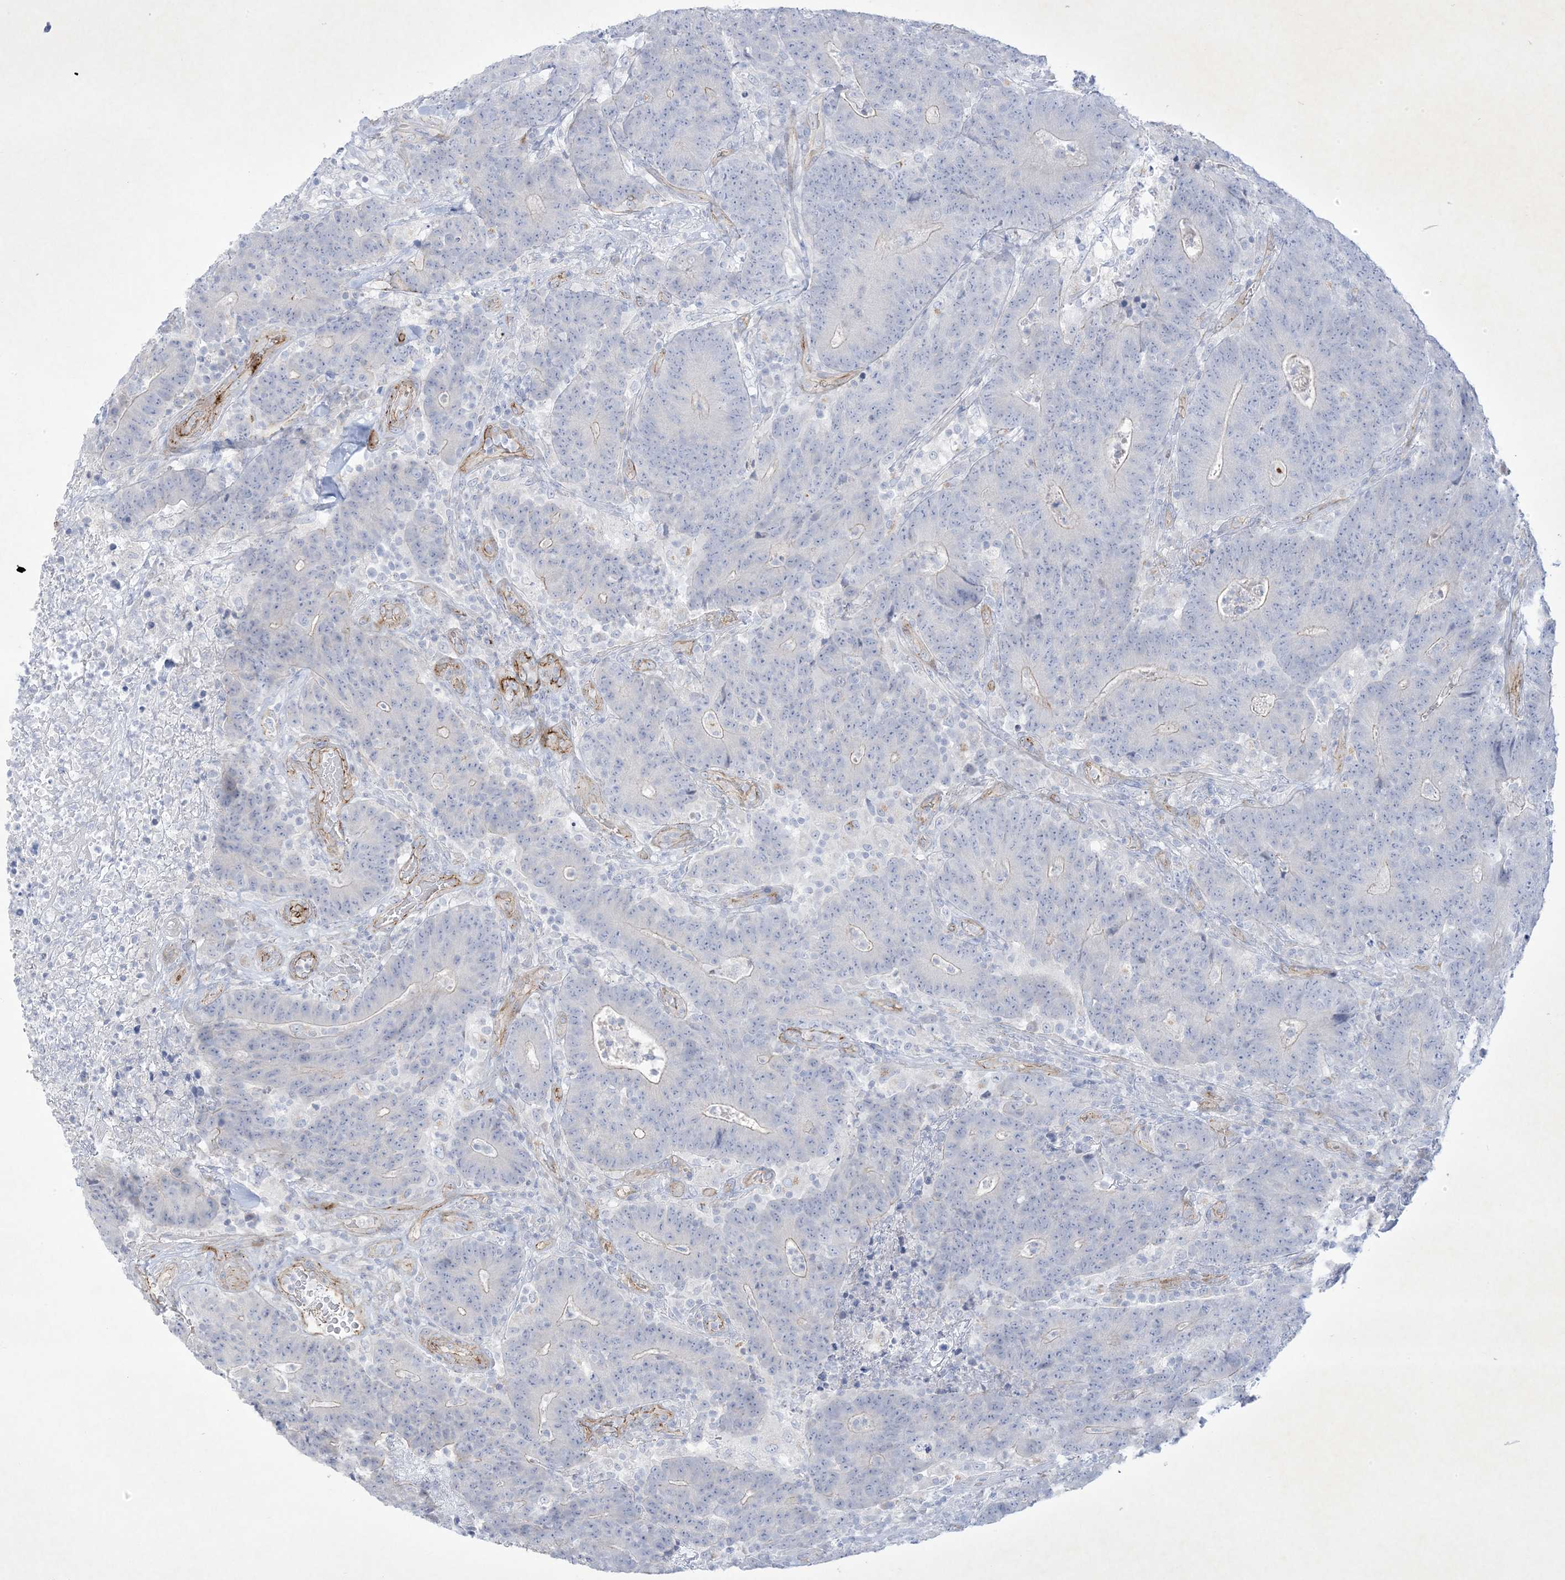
{"staining": {"intensity": "negative", "quantity": "none", "location": "none"}, "tissue": "colorectal cancer", "cell_type": "Tumor cells", "image_type": "cancer", "snomed": [{"axis": "morphology", "description": "Normal tissue, NOS"}, {"axis": "morphology", "description": "Adenocarcinoma, NOS"}, {"axis": "topography", "description": "Colon"}], "caption": "An image of adenocarcinoma (colorectal) stained for a protein exhibits no brown staining in tumor cells. Nuclei are stained in blue.", "gene": "B3GNT7", "patient": {"sex": "female", "age": 75}}